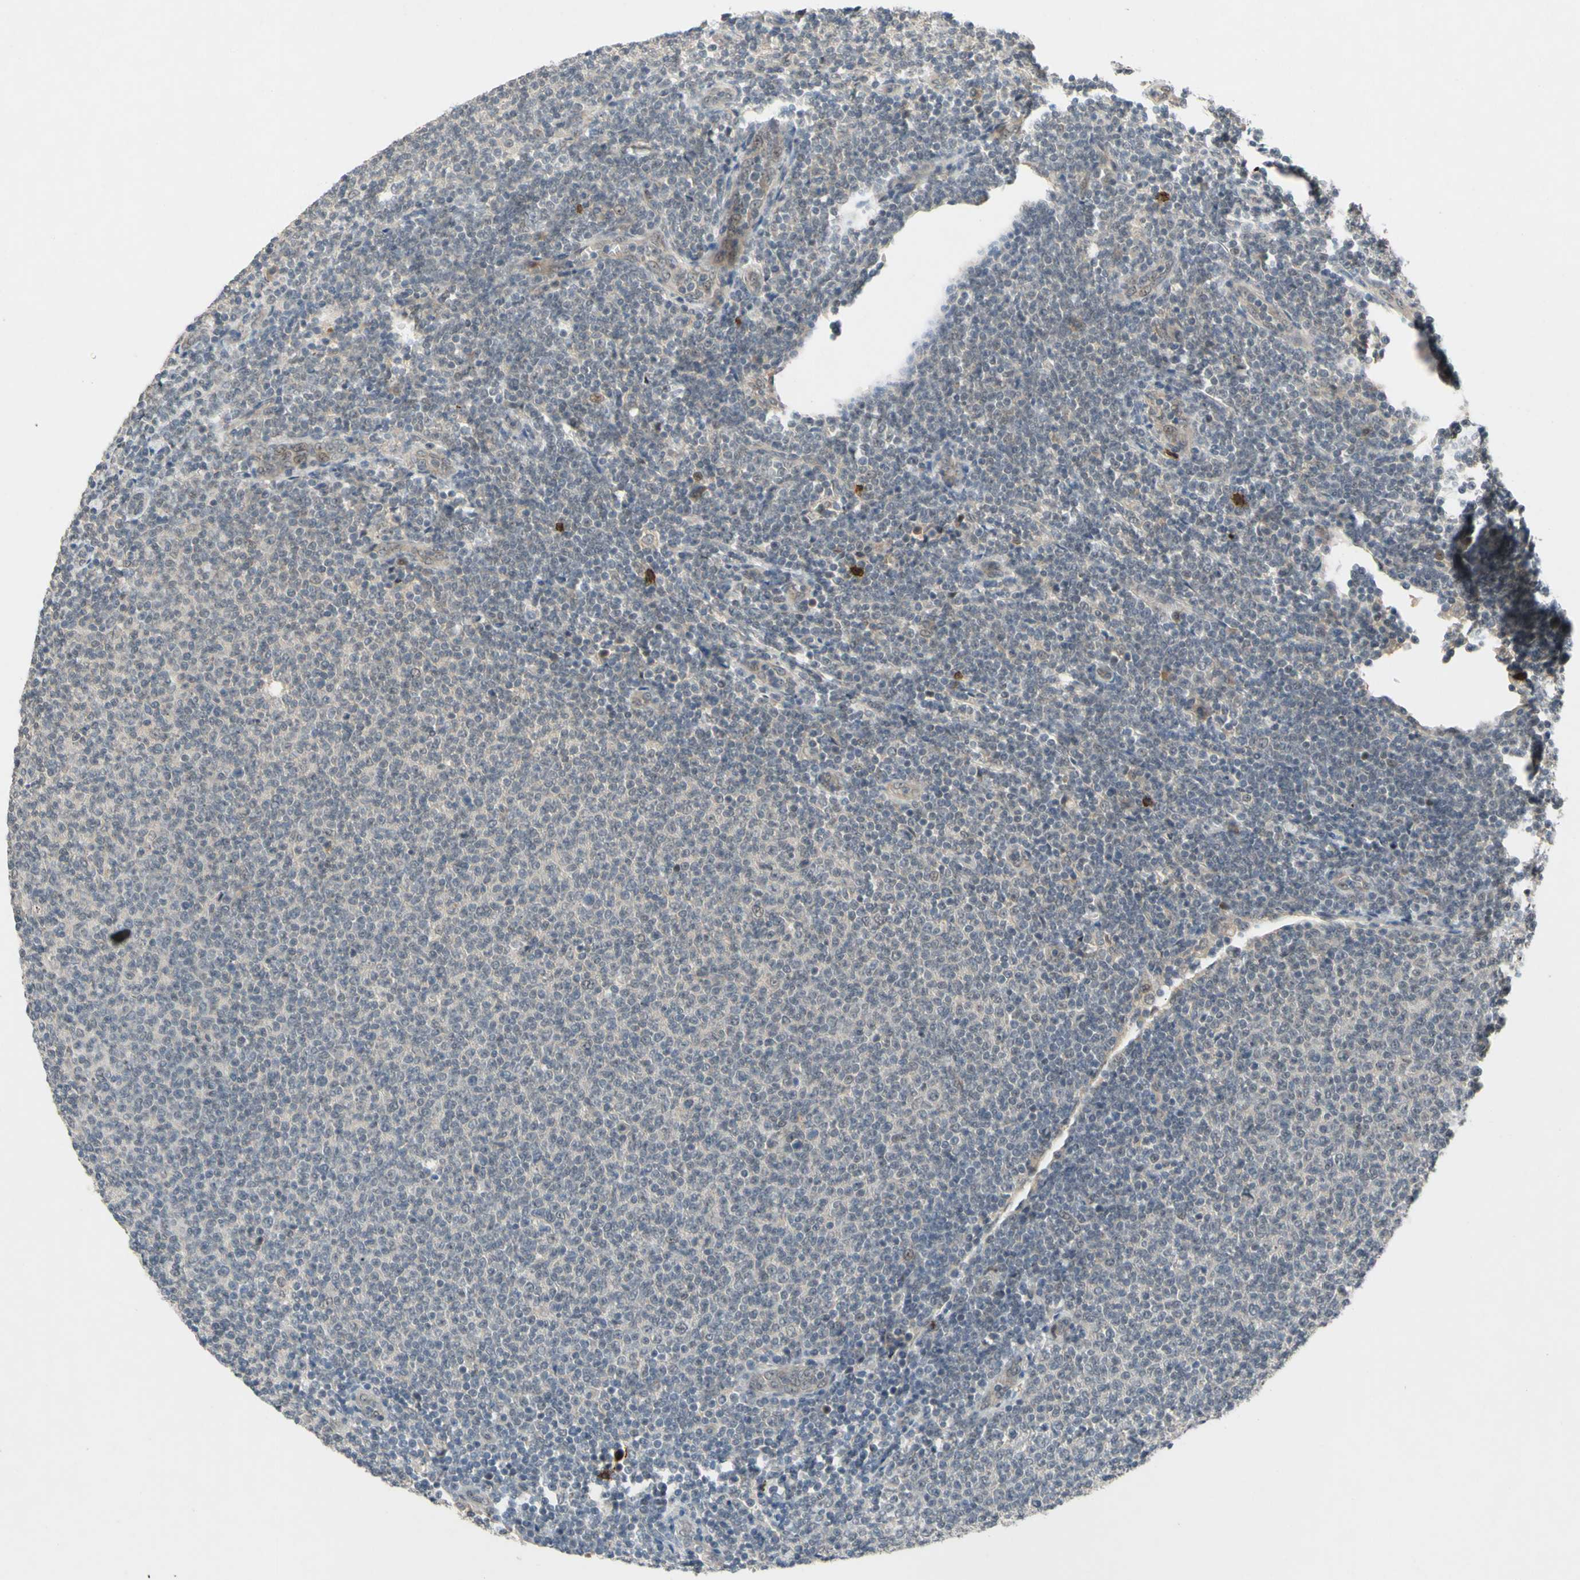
{"staining": {"intensity": "negative", "quantity": "none", "location": "none"}, "tissue": "lymphoma", "cell_type": "Tumor cells", "image_type": "cancer", "snomed": [{"axis": "morphology", "description": "Malignant lymphoma, non-Hodgkin's type, Low grade"}, {"axis": "topography", "description": "Lymph node"}], "caption": "Tumor cells show no significant protein expression in malignant lymphoma, non-Hodgkin's type (low-grade).", "gene": "ALK", "patient": {"sex": "male", "age": 66}}